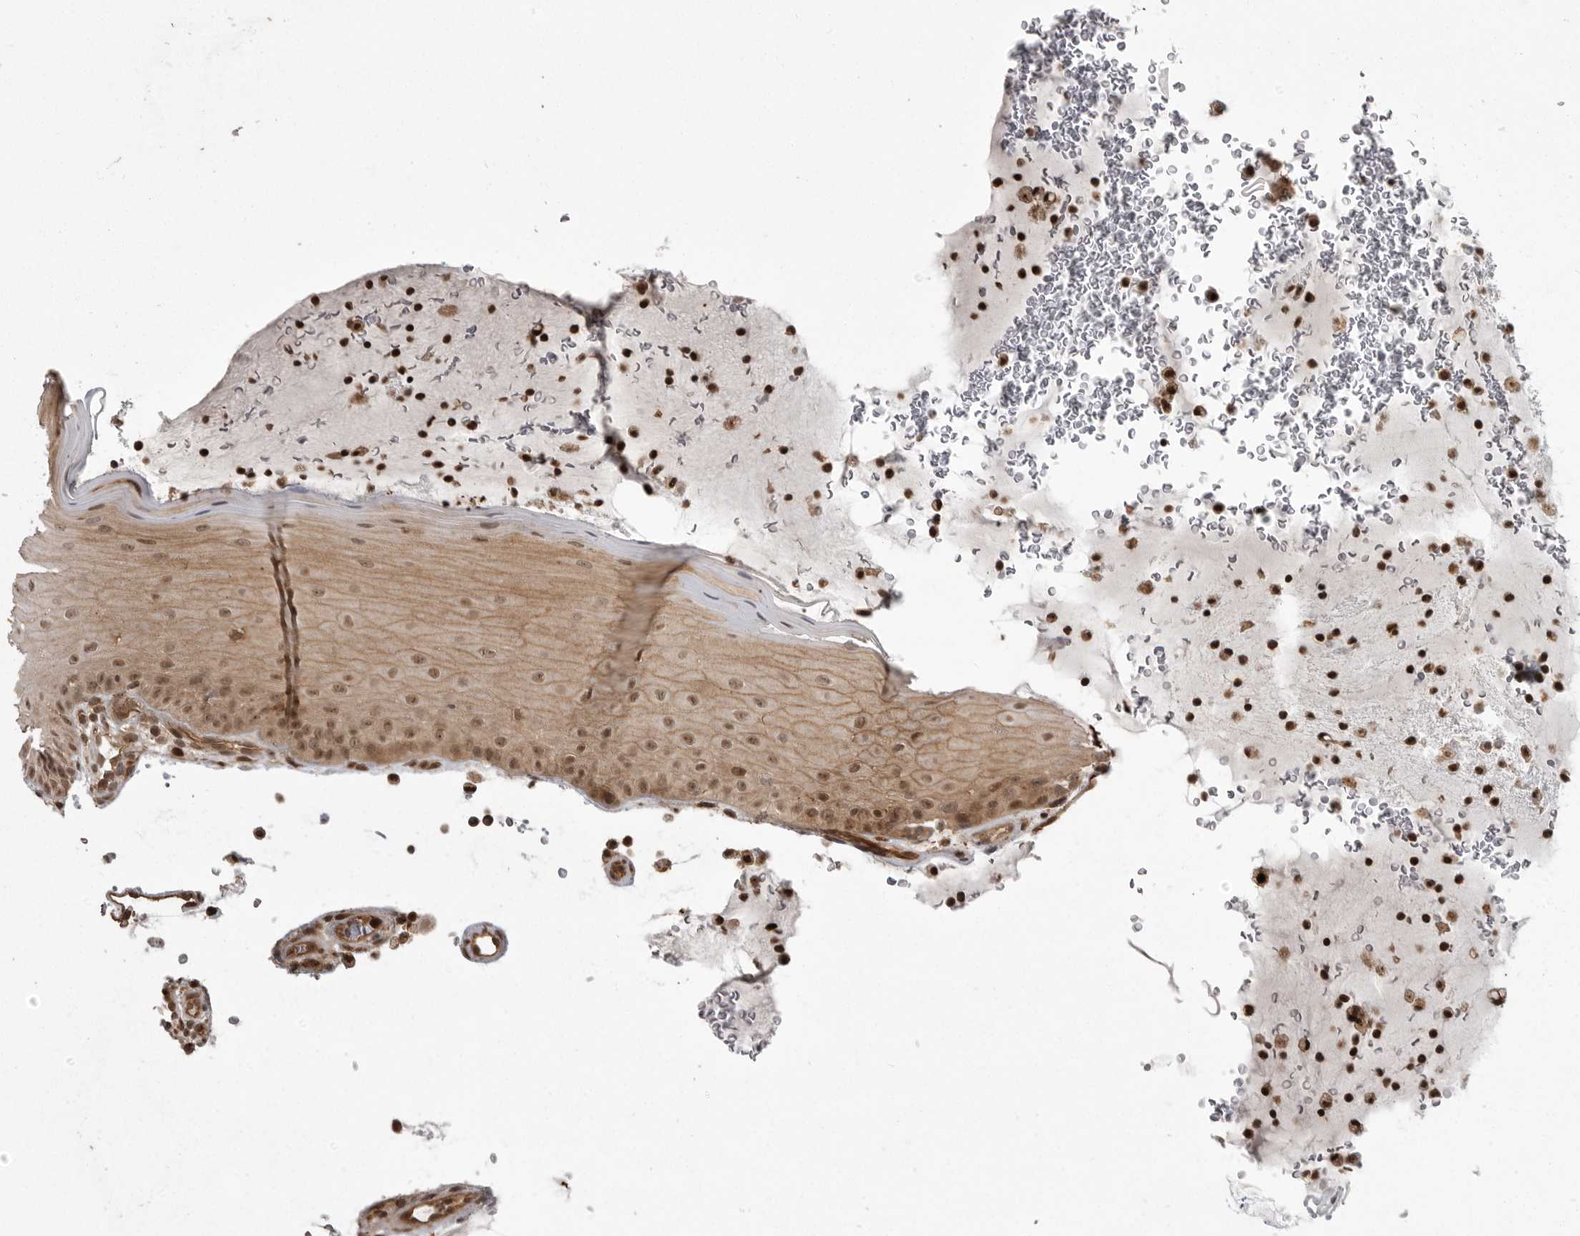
{"staining": {"intensity": "moderate", "quantity": ">75%", "location": "cytoplasmic/membranous,nuclear"}, "tissue": "oral mucosa", "cell_type": "Squamous epithelial cells", "image_type": "normal", "snomed": [{"axis": "morphology", "description": "Normal tissue, NOS"}, {"axis": "topography", "description": "Oral tissue"}], "caption": "The immunohistochemical stain shows moderate cytoplasmic/membranous,nuclear staining in squamous epithelial cells of unremarkable oral mucosa. (IHC, brightfield microscopy, high magnification).", "gene": "DNAJC8", "patient": {"sex": "male", "age": 13}}